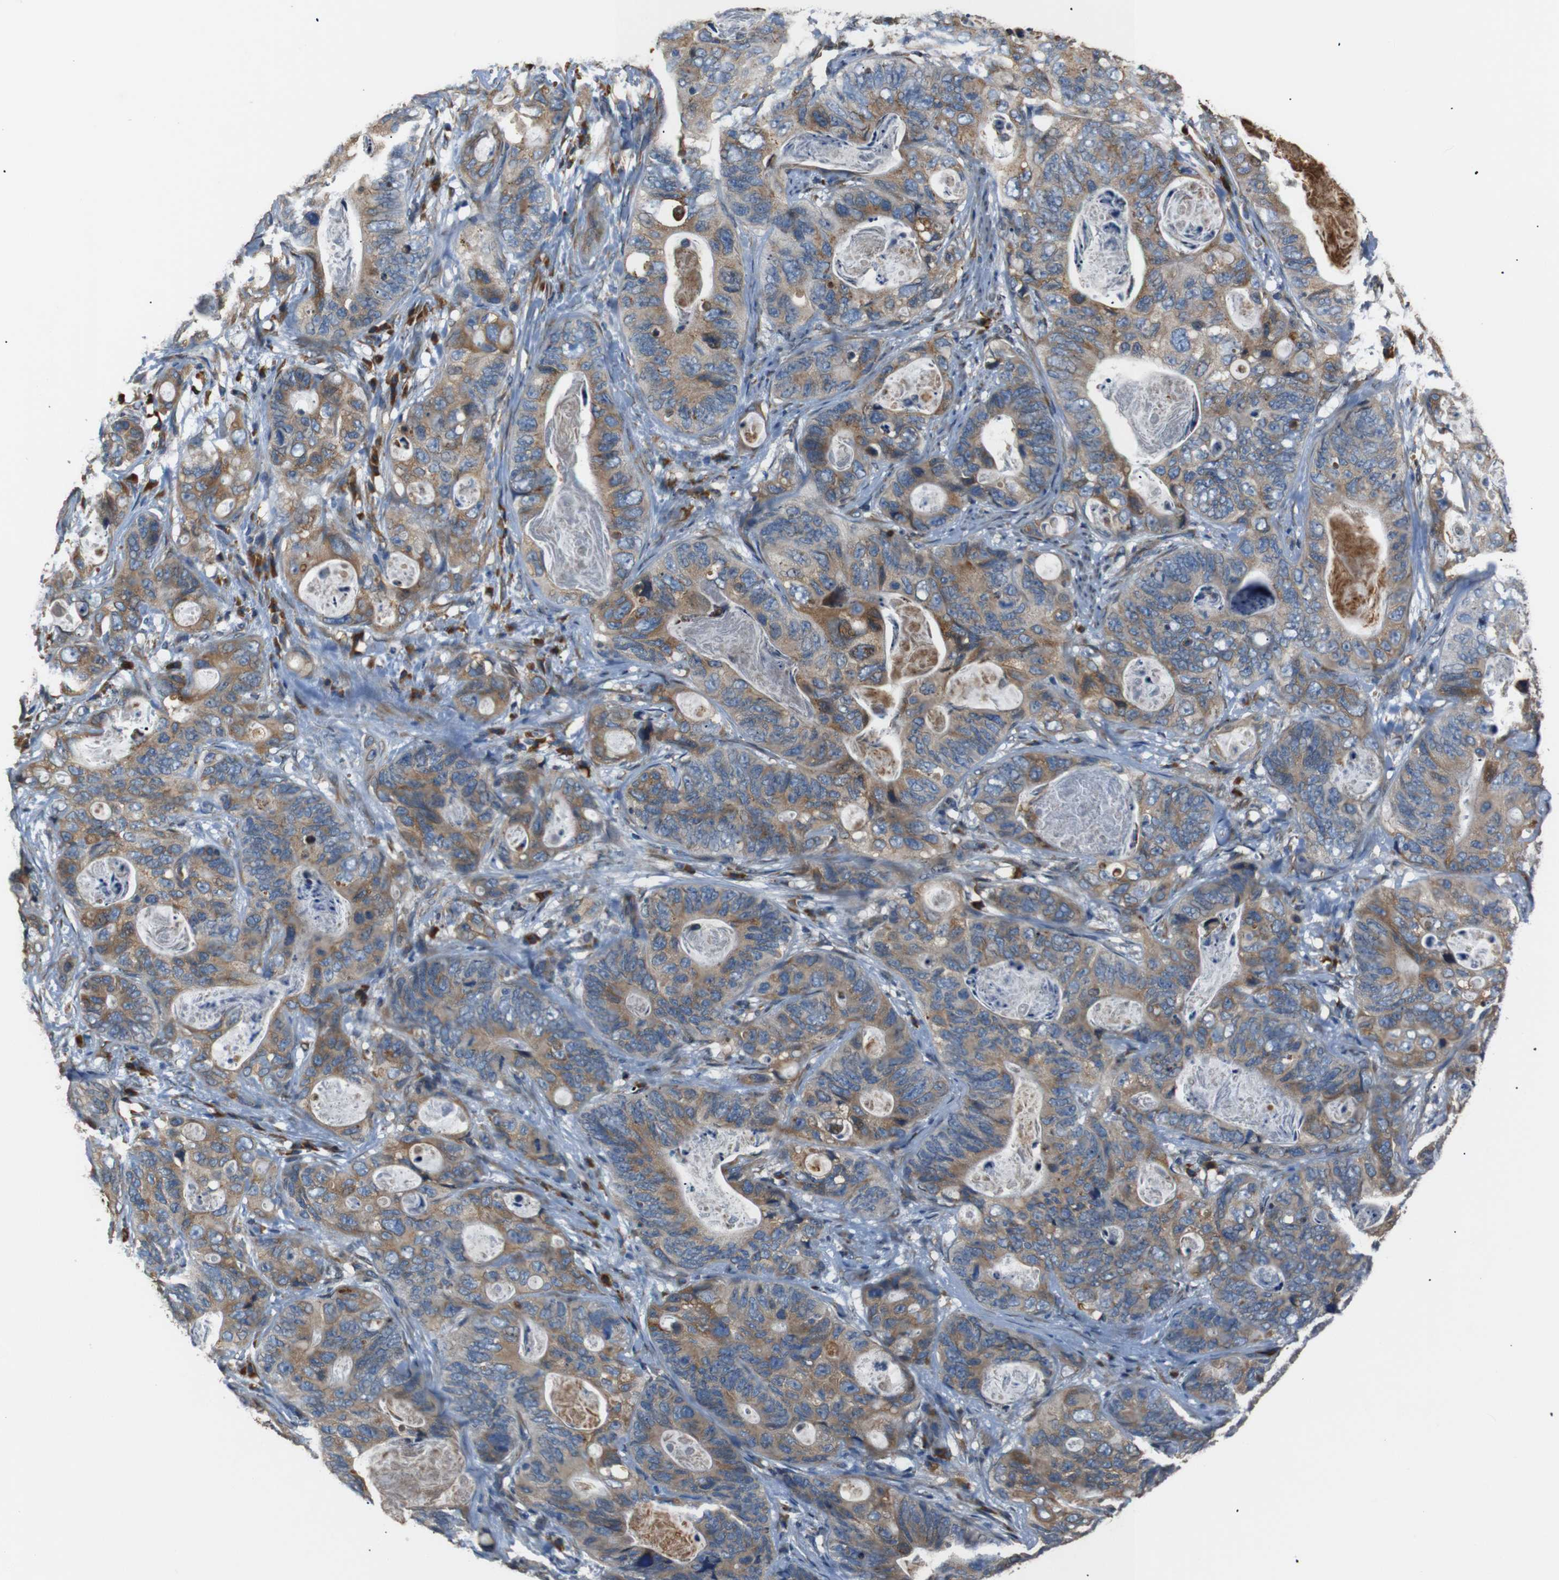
{"staining": {"intensity": "moderate", "quantity": ">75%", "location": "cytoplasmic/membranous"}, "tissue": "stomach cancer", "cell_type": "Tumor cells", "image_type": "cancer", "snomed": [{"axis": "morphology", "description": "Adenocarcinoma, NOS"}, {"axis": "topography", "description": "Stomach"}], "caption": "The image exhibits a brown stain indicating the presence of a protein in the cytoplasmic/membranous of tumor cells in stomach cancer (adenocarcinoma).", "gene": "TMED2", "patient": {"sex": "female", "age": 89}}